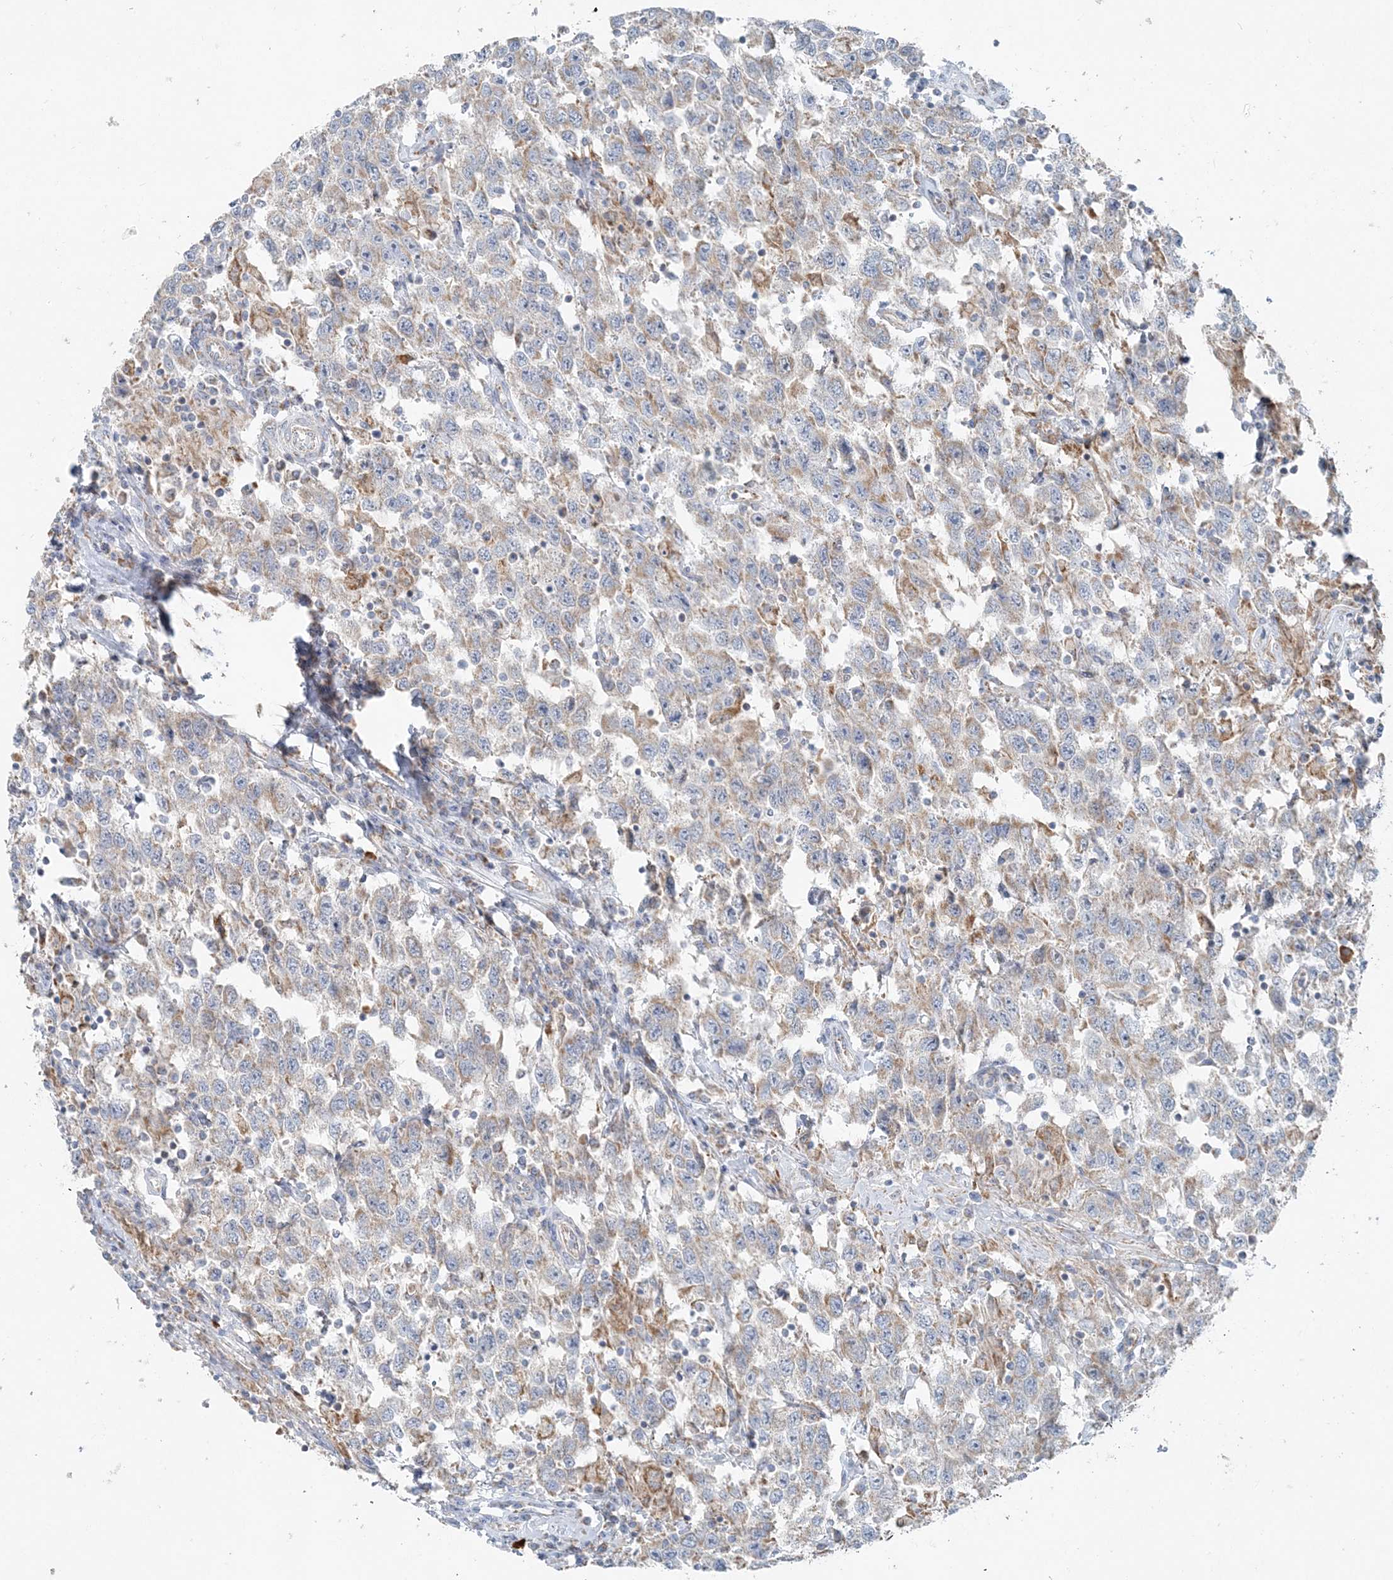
{"staining": {"intensity": "weak", "quantity": "25%-75%", "location": "cytoplasmic/membranous"}, "tissue": "testis cancer", "cell_type": "Tumor cells", "image_type": "cancer", "snomed": [{"axis": "morphology", "description": "Seminoma, NOS"}, {"axis": "topography", "description": "Testis"}], "caption": "High-magnification brightfield microscopy of seminoma (testis) stained with DAB (3,3'-diaminobenzidine) (brown) and counterstained with hematoxylin (blue). tumor cells exhibit weak cytoplasmic/membranous staining is present in approximately25%-75% of cells. (IHC, brightfield microscopy, high magnification).", "gene": "PCCB", "patient": {"sex": "male", "age": 41}}